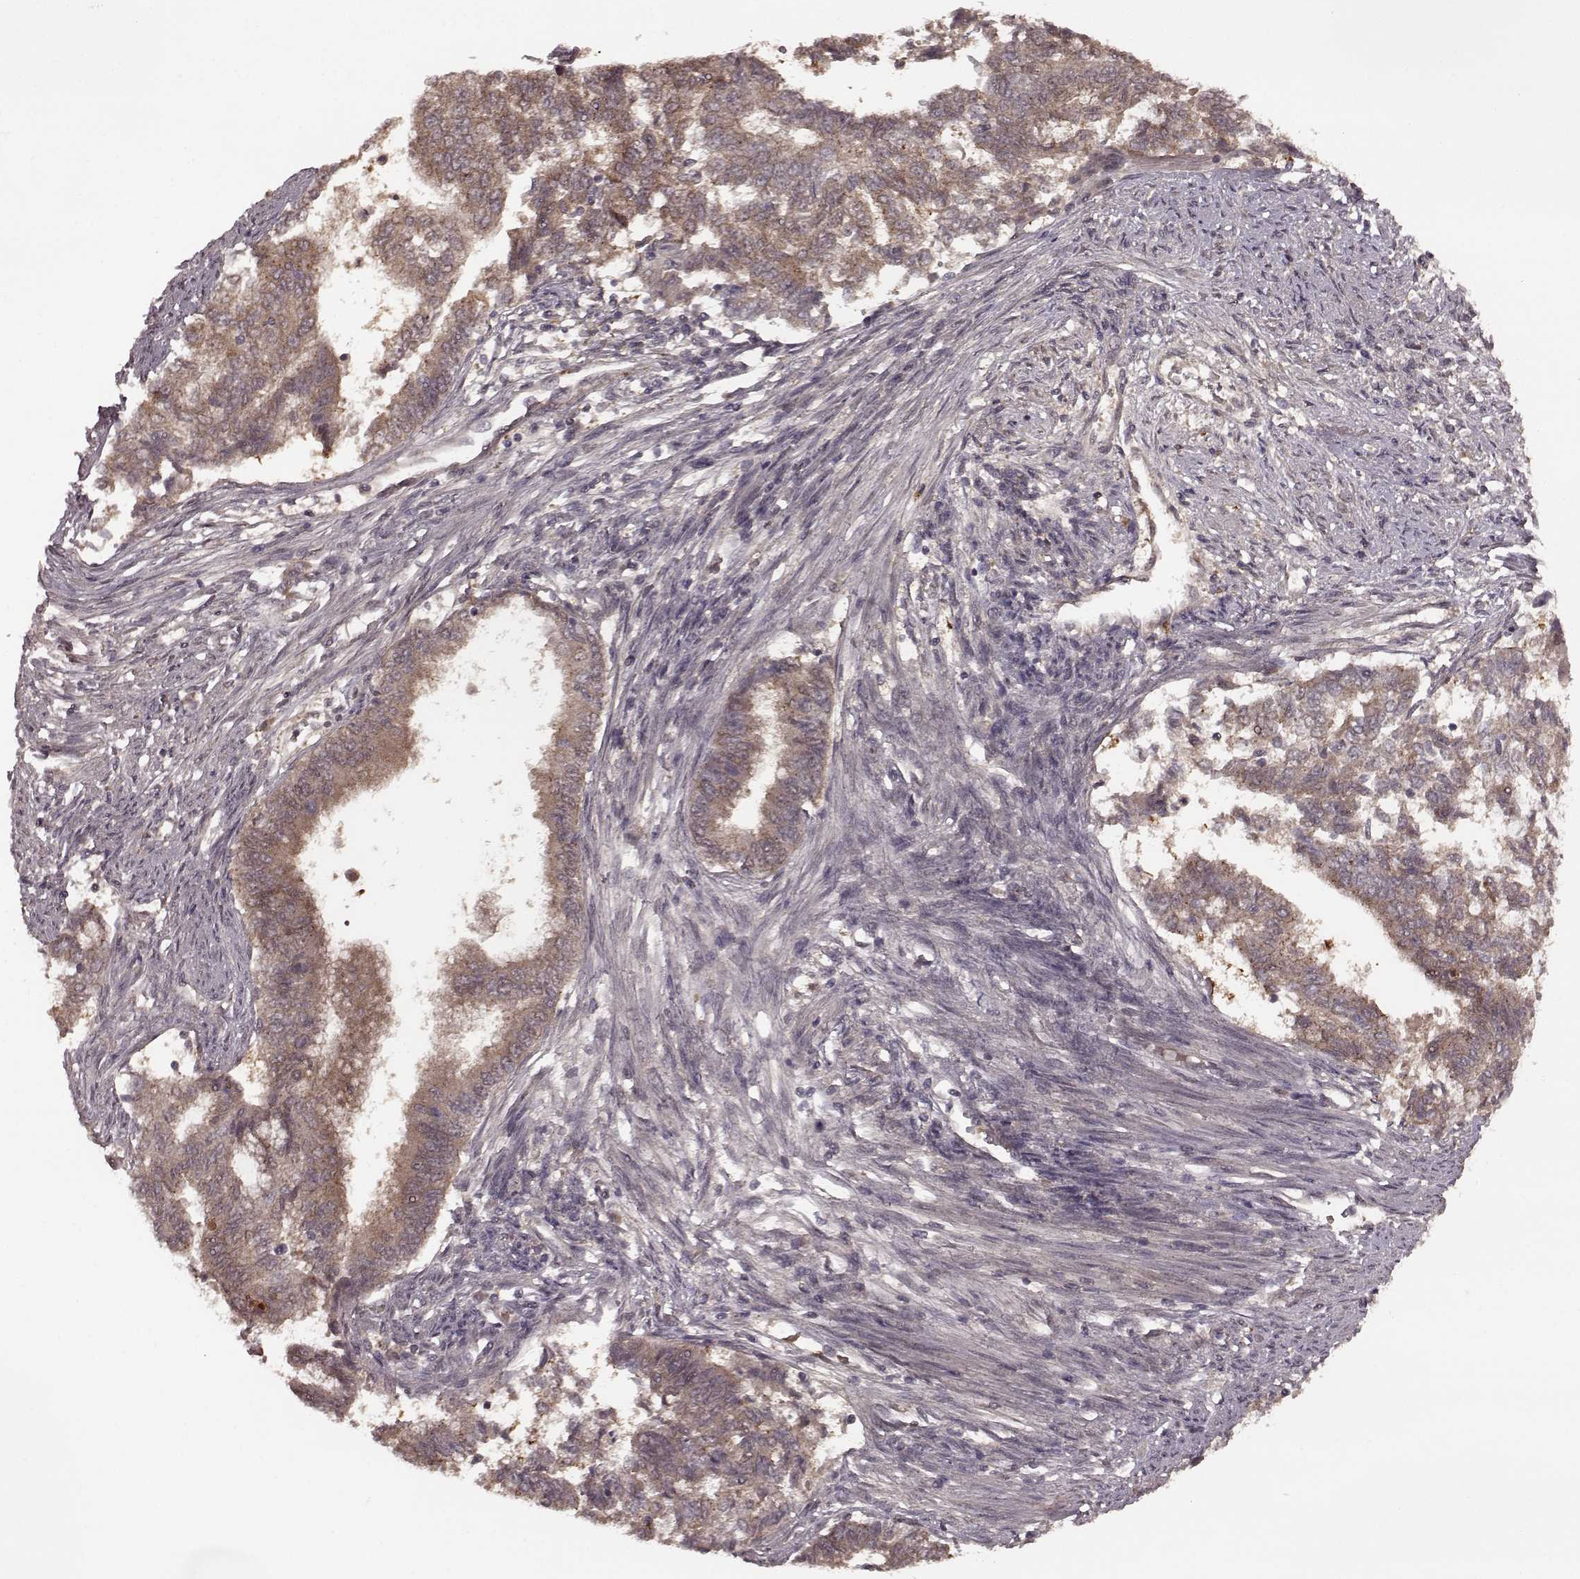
{"staining": {"intensity": "weak", "quantity": ">75%", "location": "cytoplasmic/membranous,nuclear"}, "tissue": "endometrial cancer", "cell_type": "Tumor cells", "image_type": "cancer", "snomed": [{"axis": "morphology", "description": "Adenocarcinoma, NOS"}, {"axis": "topography", "description": "Endometrium"}], "caption": "Adenocarcinoma (endometrial) was stained to show a protein in brown. There is low levels of weak cytoplasmic/membranous and nuclear positivity in about >75% of tumor cells.", "gene": "GSS", "patient": {"sex": "female", "age": 65}}